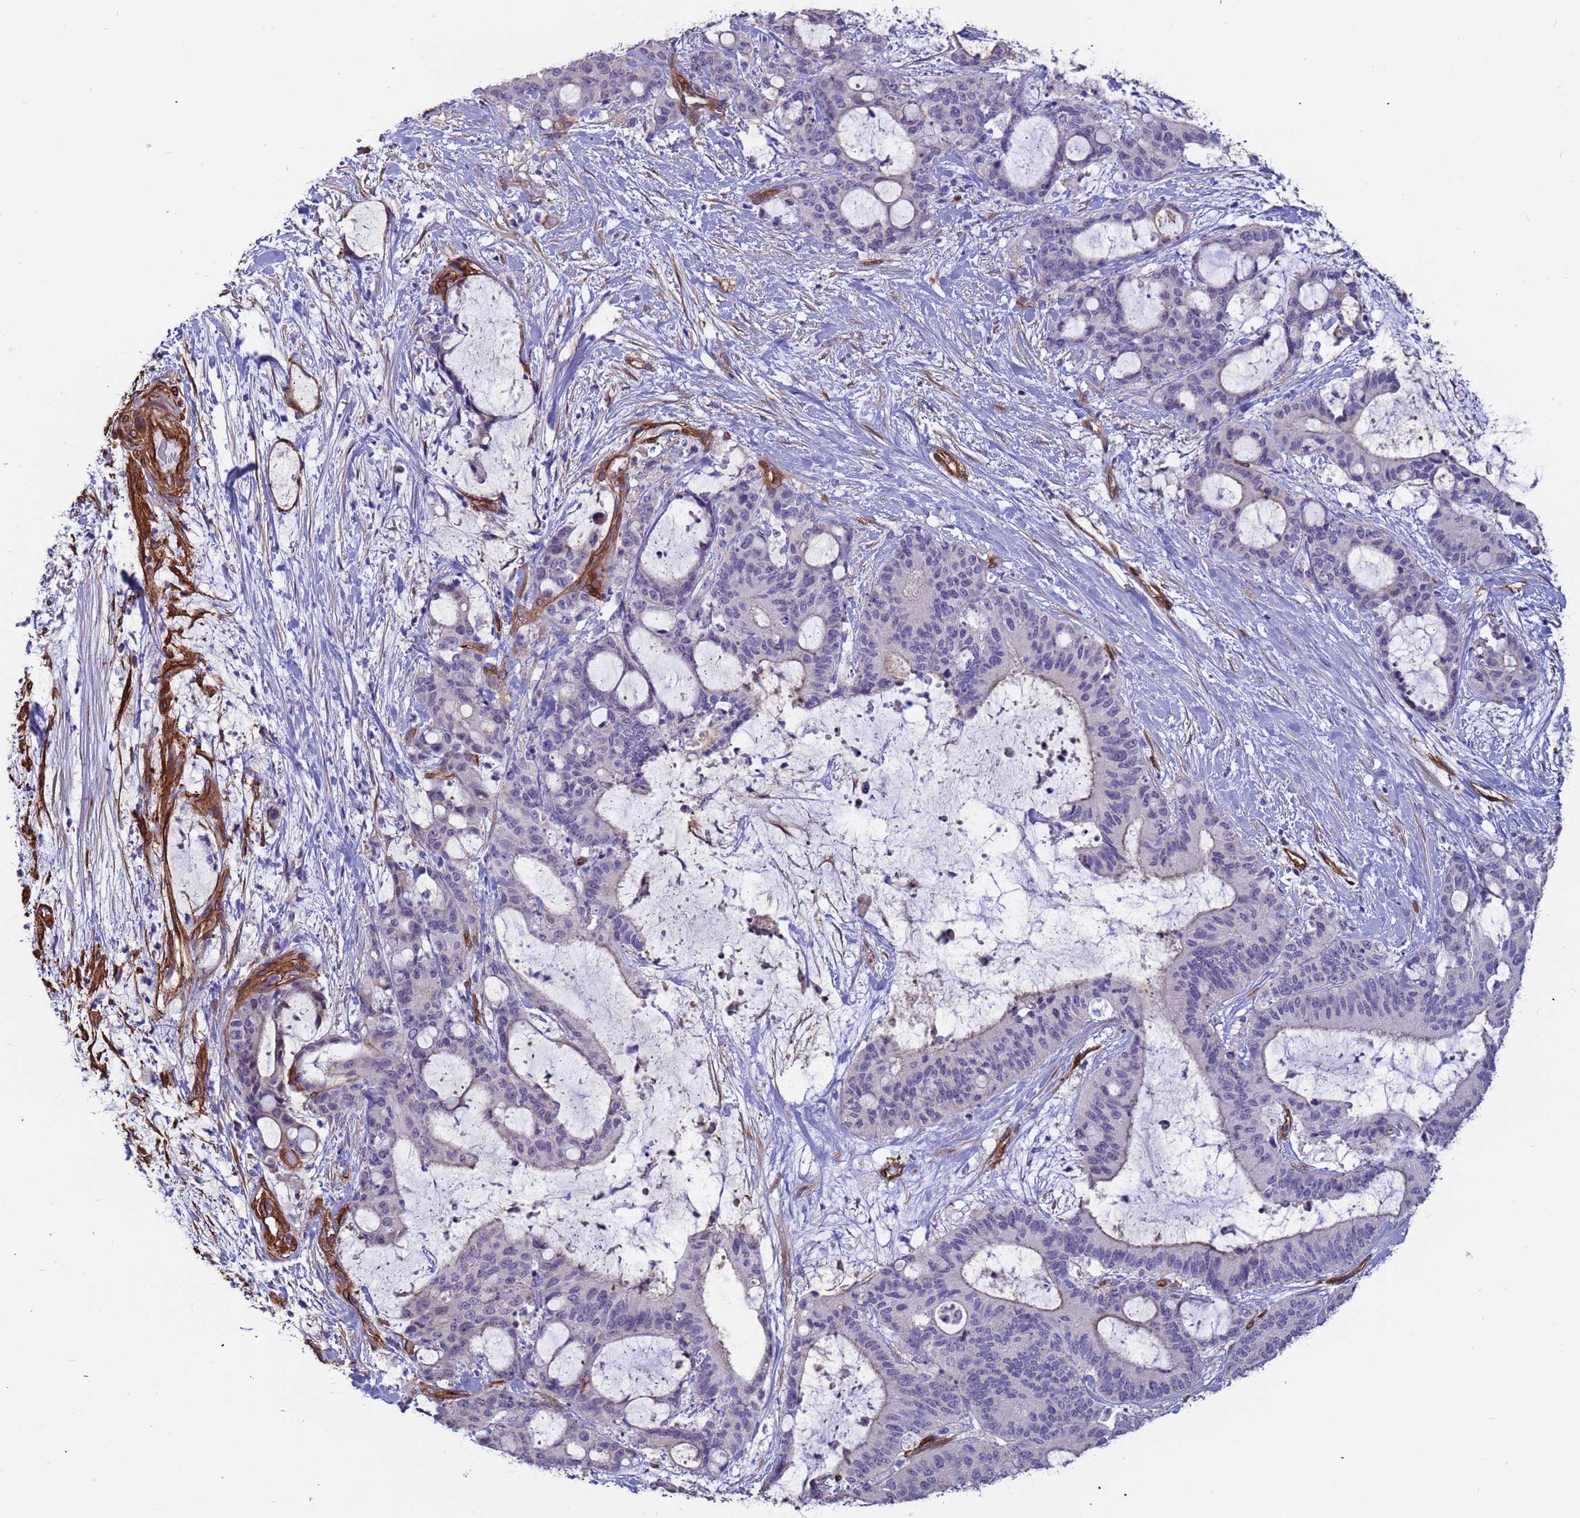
{"staining": {"intensity": "negative", "quantity": "none", "location": "none"}, "tissue": "liver cancer", "cell_type": "Tumor cells", "image_type": "cancer", "snomed": [{"axis": "morphology", "description": "Normal tissue, NOS"}, {"axis": "morphology", "description": "Cholangiocarcinoma"}, {"axis": "topography", "description": "Liver"}, {"axis": "topography", "description": "Peripheral nerve tissue"}], "caption": "Immunohistochemical staining of human liver cholangiocarcinoma shows no significant staining in tumor cells.", "gene": "EHD2", "patient": {"sex": "female", "age": 73}}